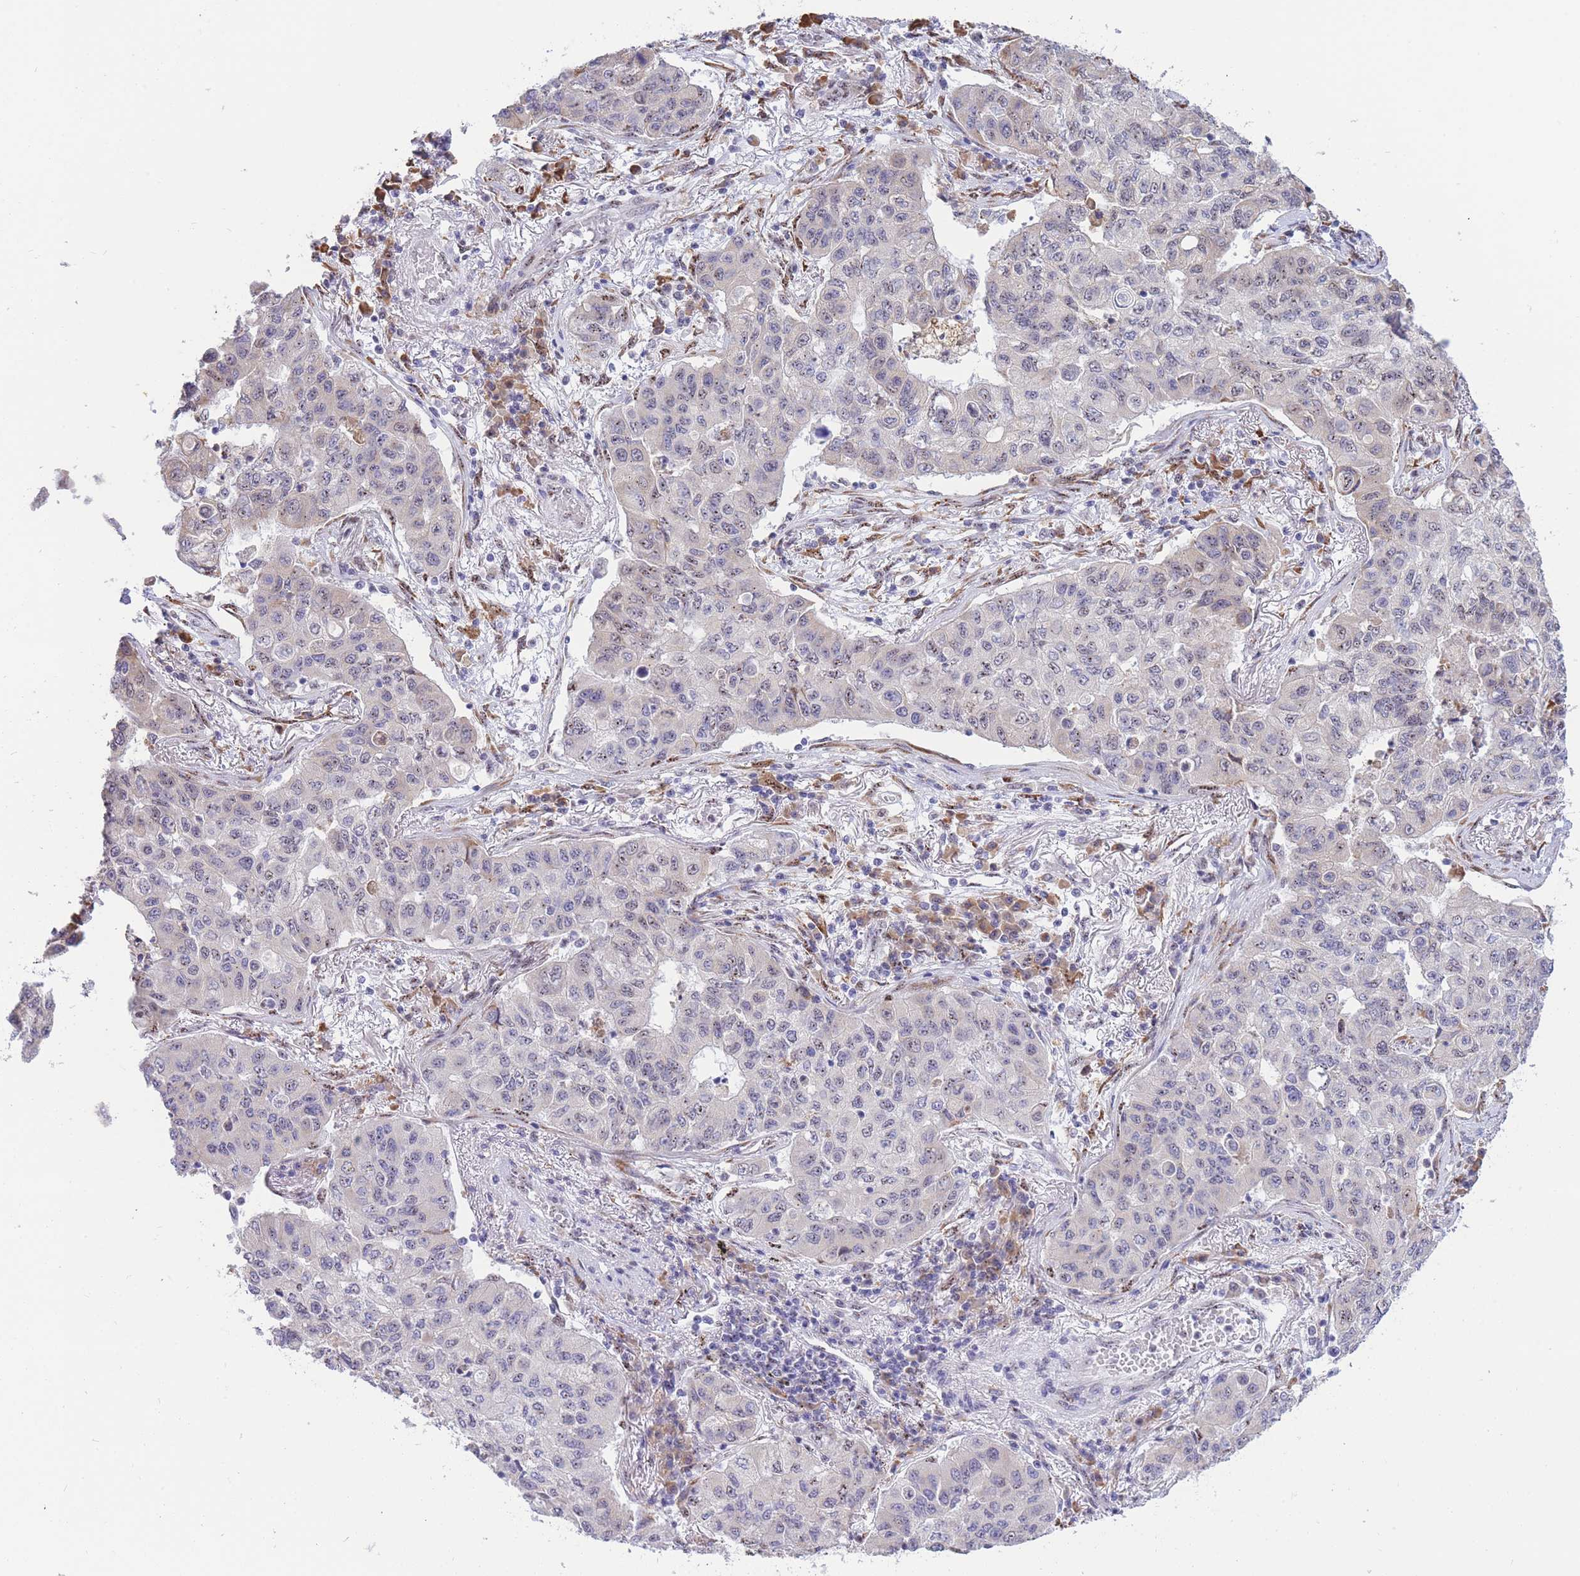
{"staining": {"intensity": "negative", "quantity": "none", "location": "none"}, "tissue": "lung cancer", "cell_type": "Tumor cells", "image_type": "cancer", "snomed": [{"axis": "morphology", "description": "Squamous cell carcinoma, NOS"}, {"axis": "topography", "description": "Lung"}], "caption": "Micrograph shows no significant protein staining in tumor cells of lung cancer (squamous cell carcinoma).", "gene": "FAM153A", "patient": {"sex": "male", "age": 74}}